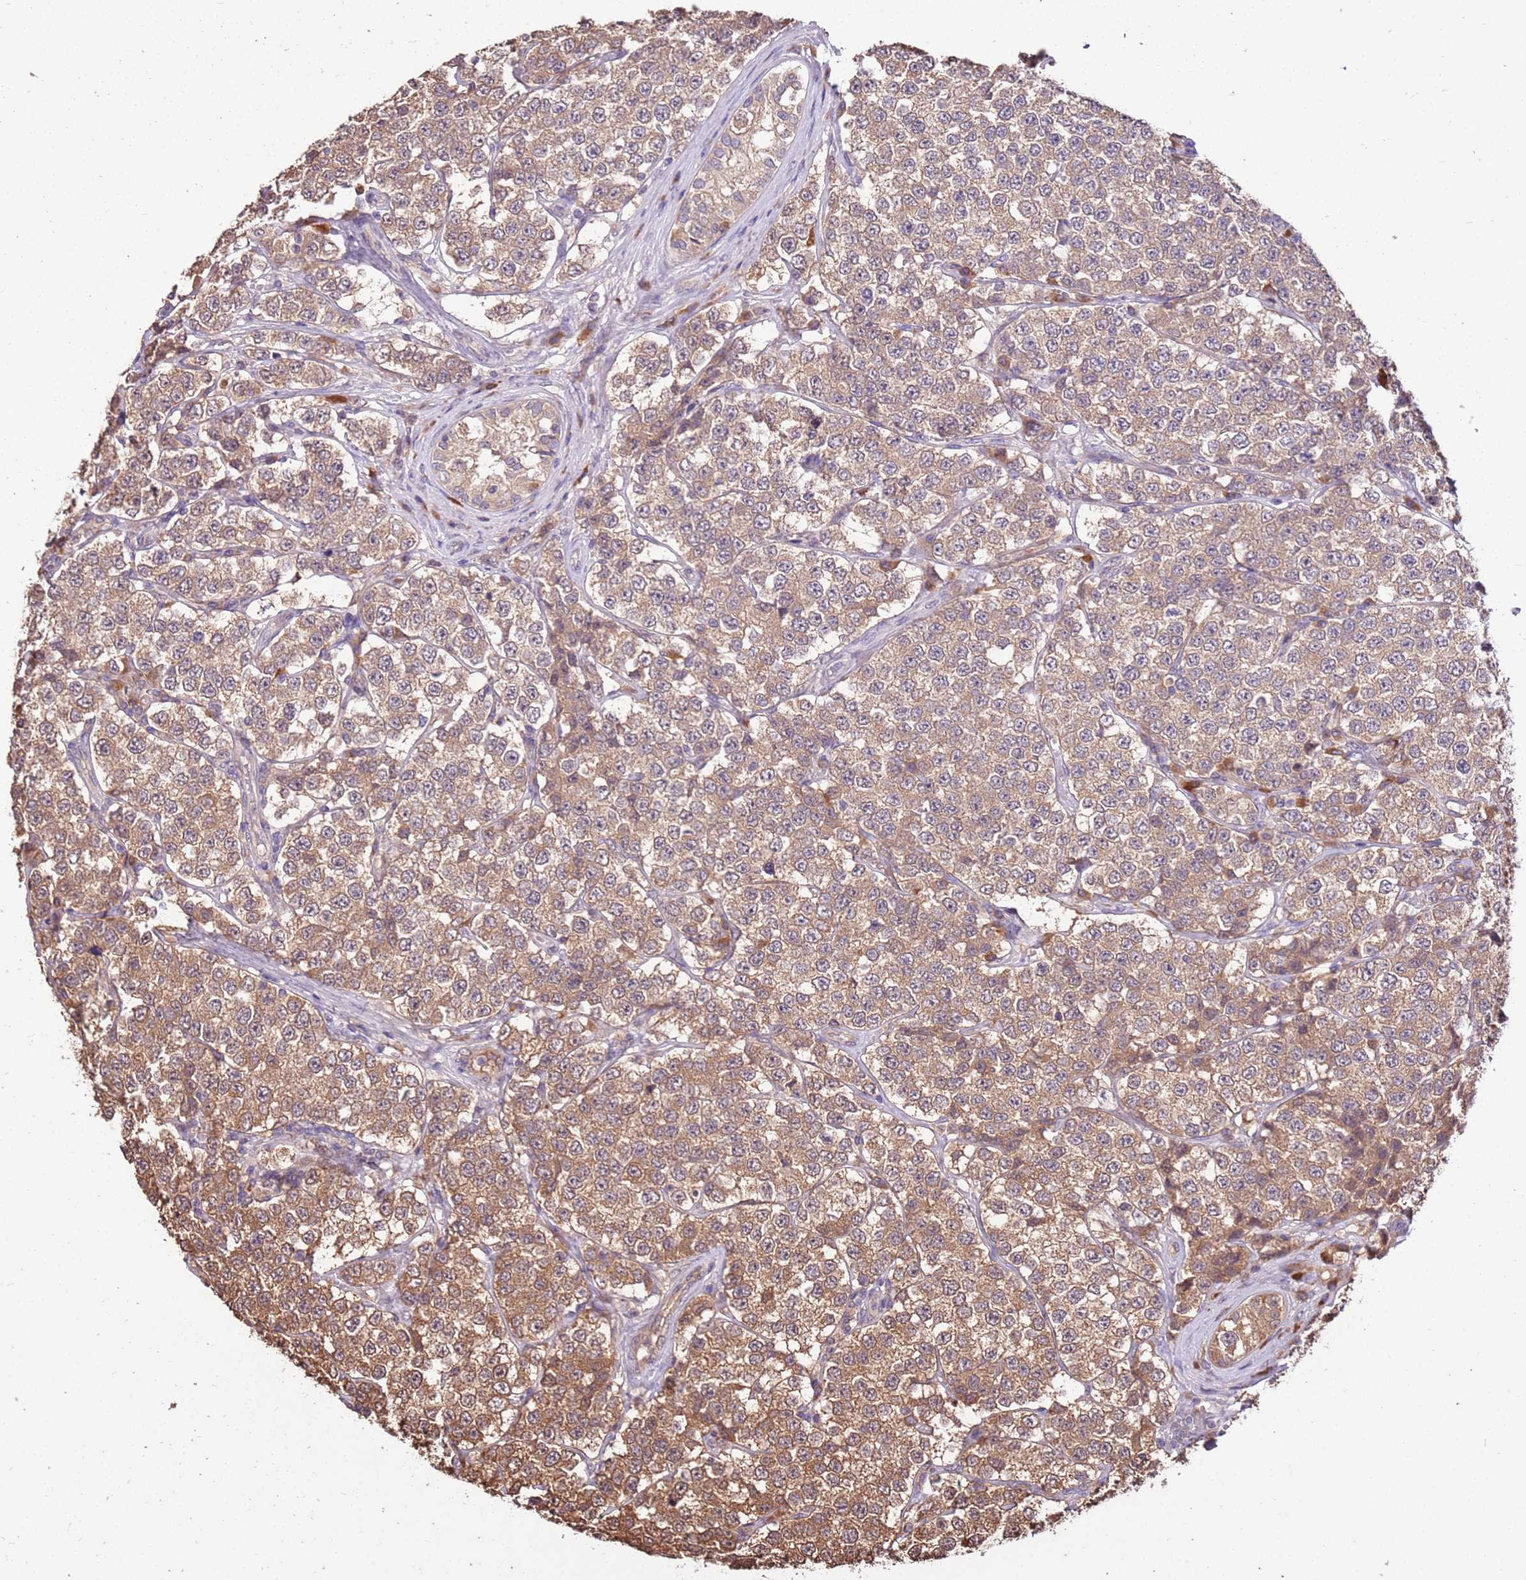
{"staining": {"intensity": "moderate", "quantity": ">75%", "location": "cytoplasmic/membranous"}, "tissue": "testis cancer", "cell_type": "Tumor cells", "image_type": "cancer", "snomed": [{"axis": "morphology", "description": "Seminoma, NOS"}, {"axis": "topography", "description": "Testis"}], "caption": "Immunohistochemical staining of testis cancer (seminoma) displays medium levels of moderate cytoplasmic/membranous expression in about >75% of tumor cells.", "gene": "BBS5", "patient": {"sex": "male", "age": 34}}